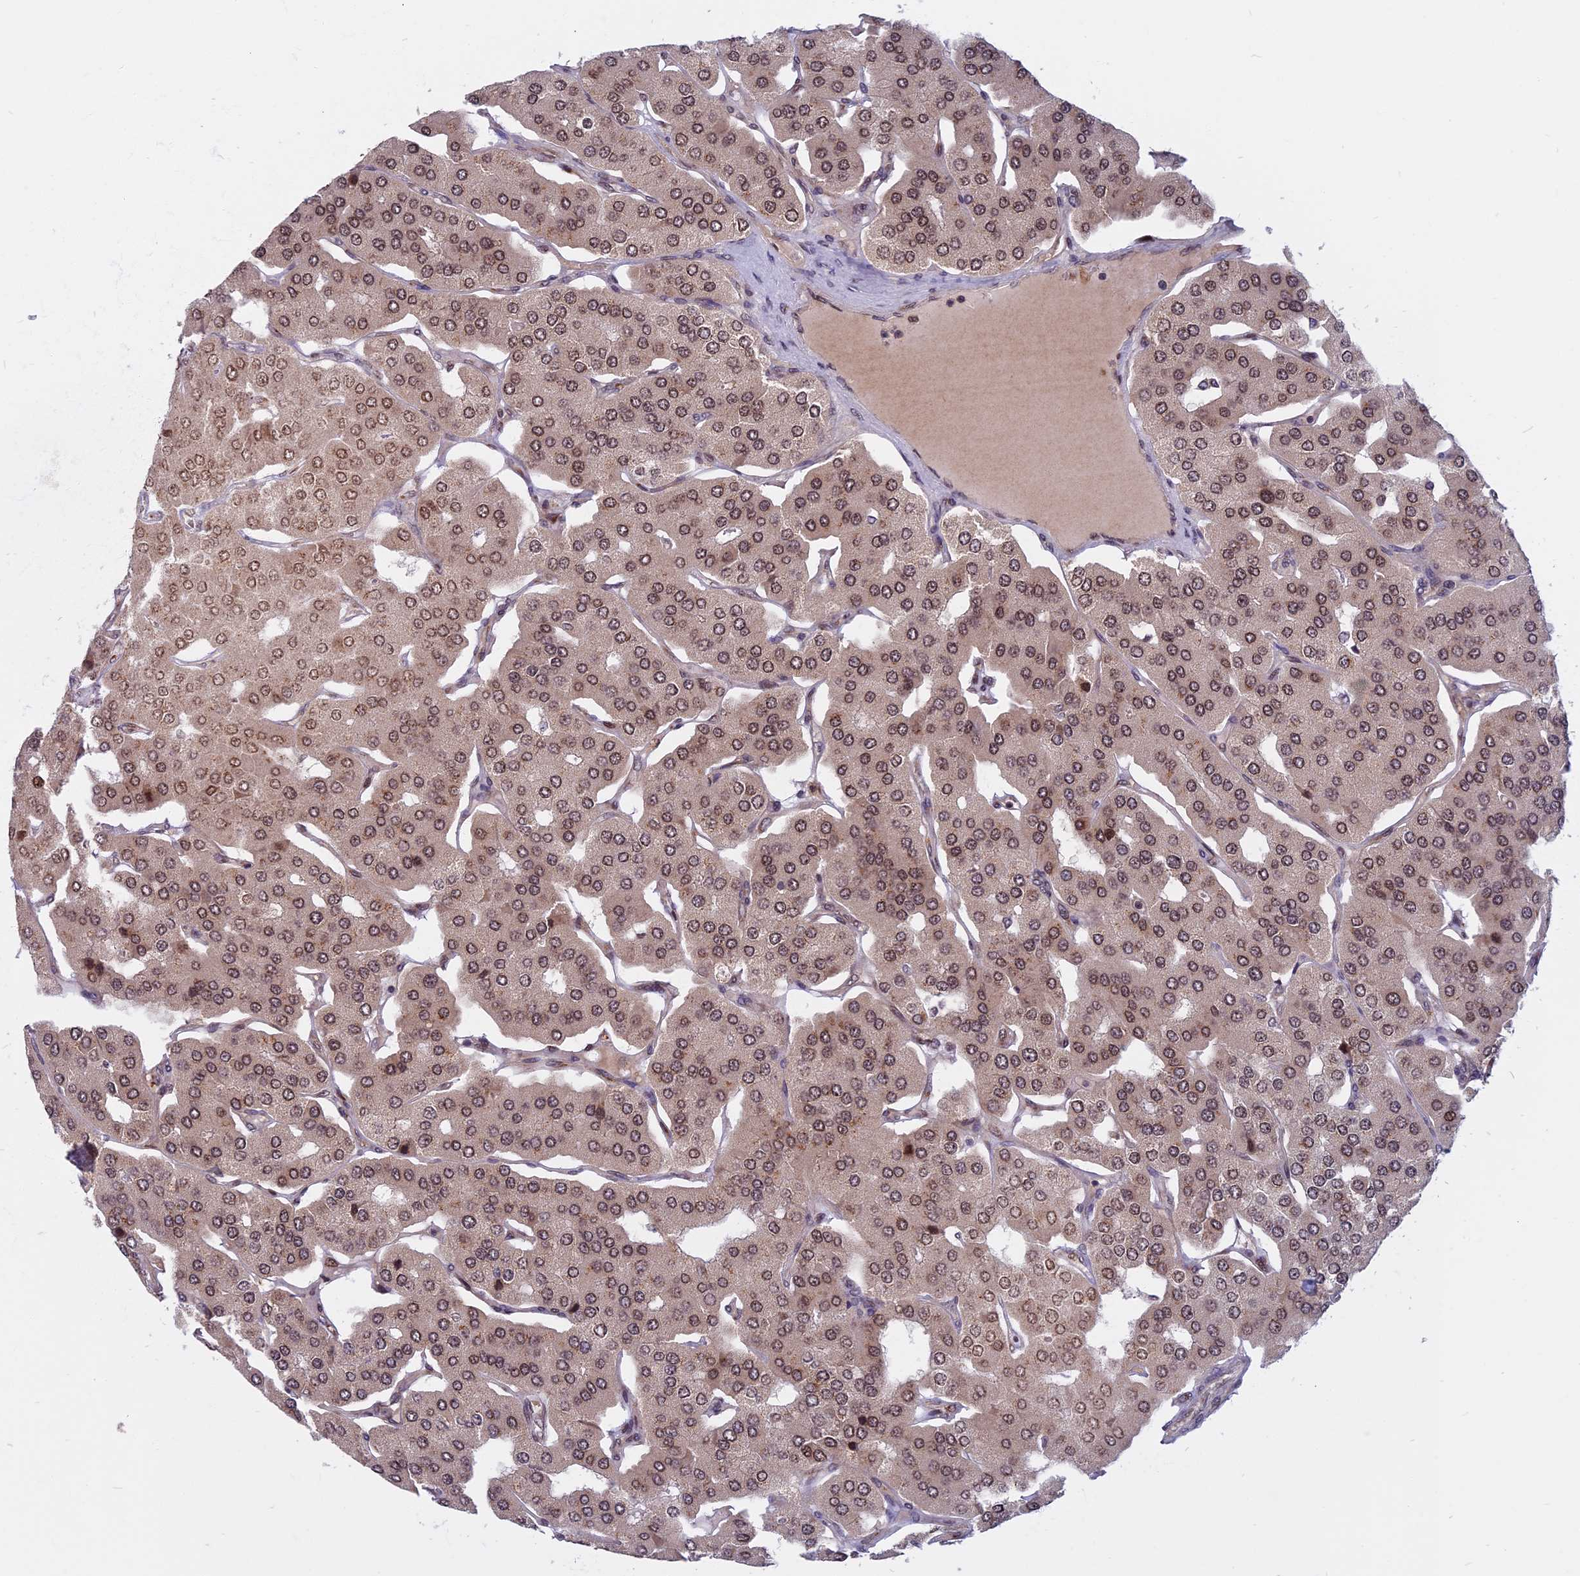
{"staining": {"intensity": "moderate", "quantity": ">75%", "location": "nuclear"}, "tissue": "parathyroid gland", "cell_type": "Glandular cells", "image_type": "normal", "snomed": [{"axis": "morphology", "description": "Normal tissue, NOS"}, {"axis": "morphology", "description": "Adenoma, NOS"}, {"axis": "topography", "description": "Parathyroid gland"}], "caption": "Benign parathyroid gland was stained to show a protein in brown. There is medium levels of moderate nuclear expression in about >75% of glandular cells. (Brightfield microscopy of DAB IHC at high magnification).", "gene": "CCDC113", "patient": {"sex": "female", "age": 86}}